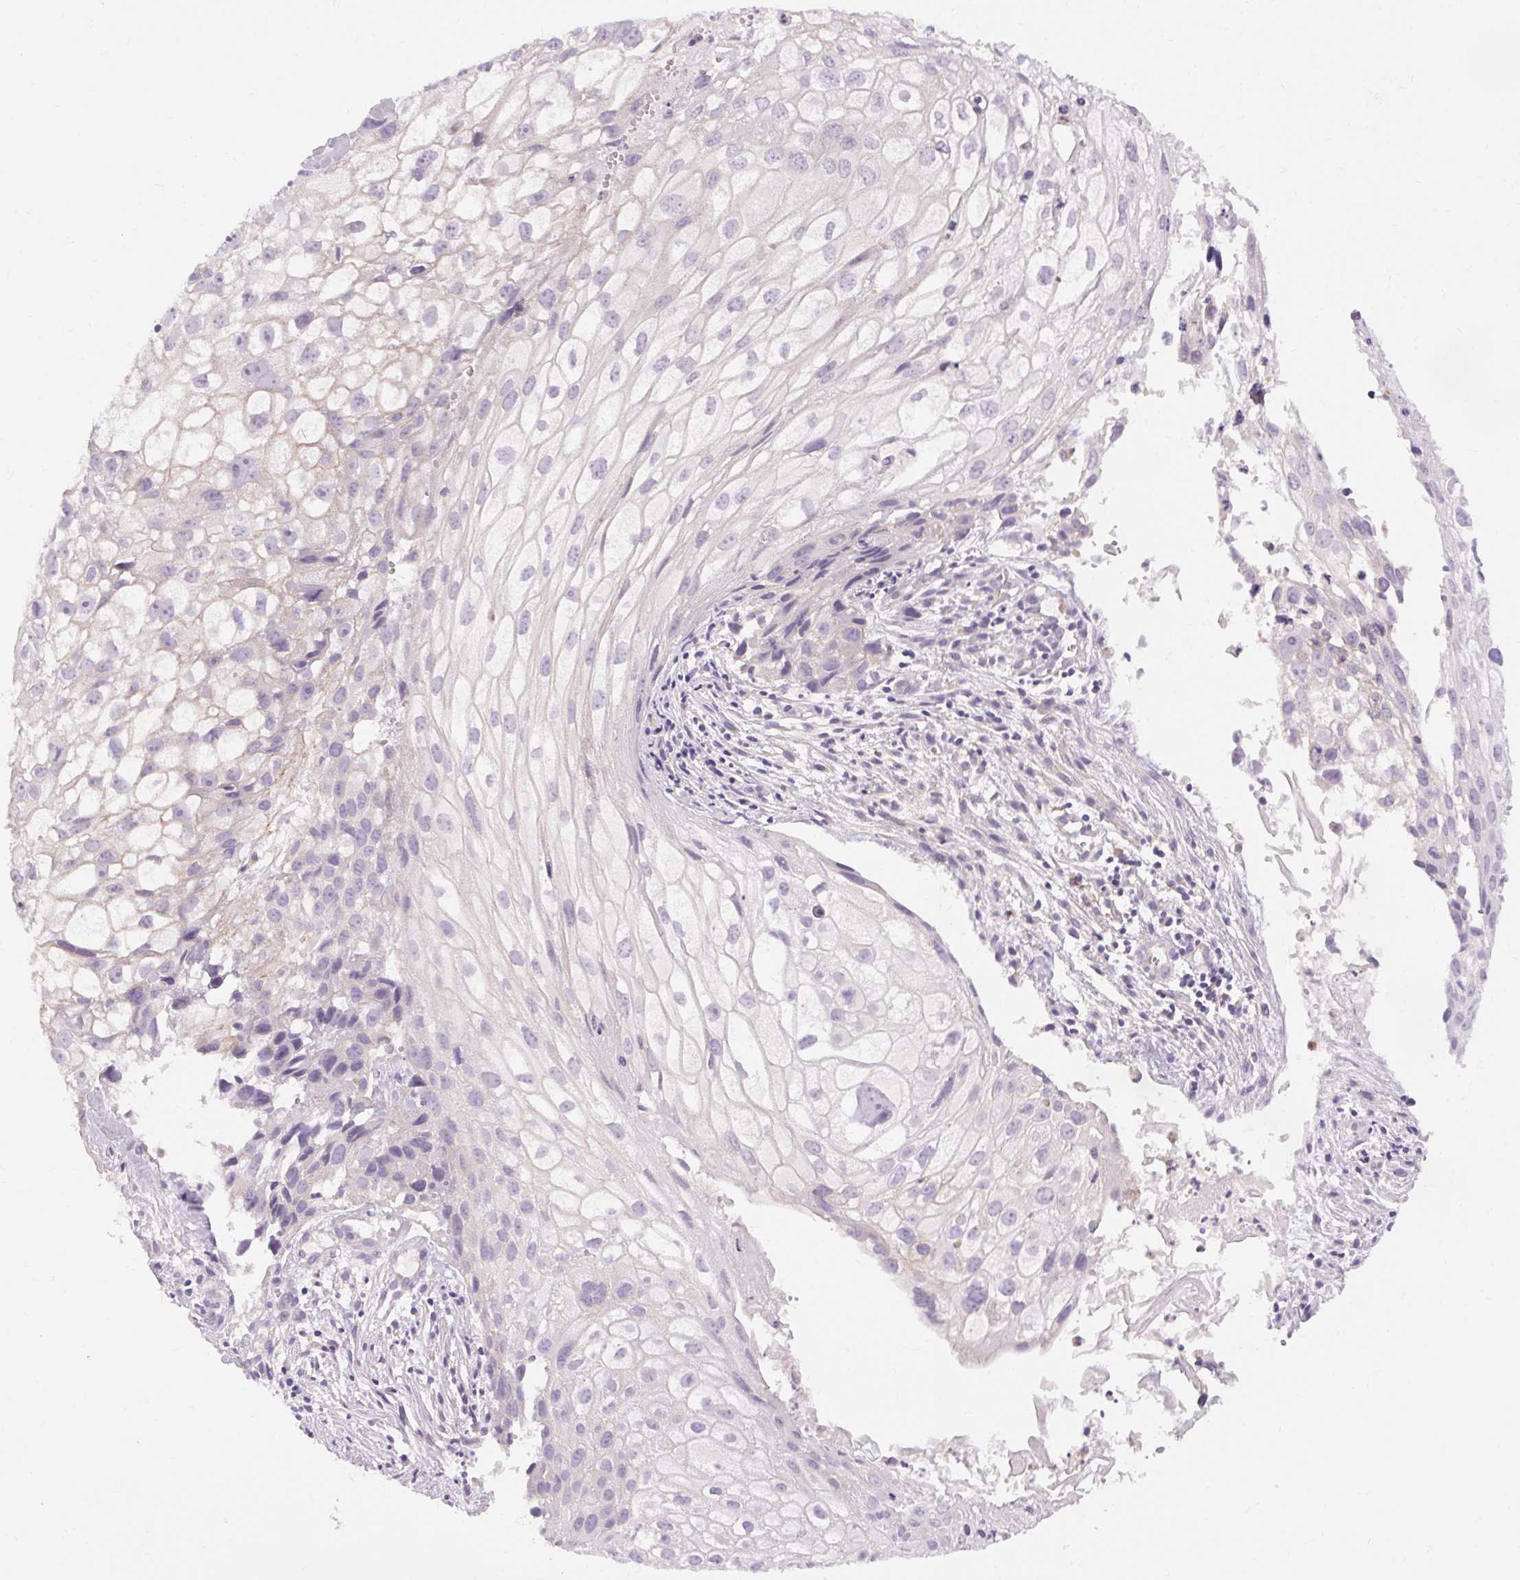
{"staining": {"intensity": "negative", "quantity": "none", "location": "none"}, "tissue": "cervical cancer", "cell_type": "Tumor cells", "image_type": "cancer", "snomed": [{"axis": "morphology", "description": "Squamous cell carcinoma, NOS"}, {"axis": "topography", "description": "Cervix"}], "caption": "There is no significant positivity in tumor cells of squamous cell carcinoma (cervical). (DAB immunohistochemistry (IHC), high magnification).", "gene": "TM6SF1", "patient": {"sex": "female", "age": 53}}